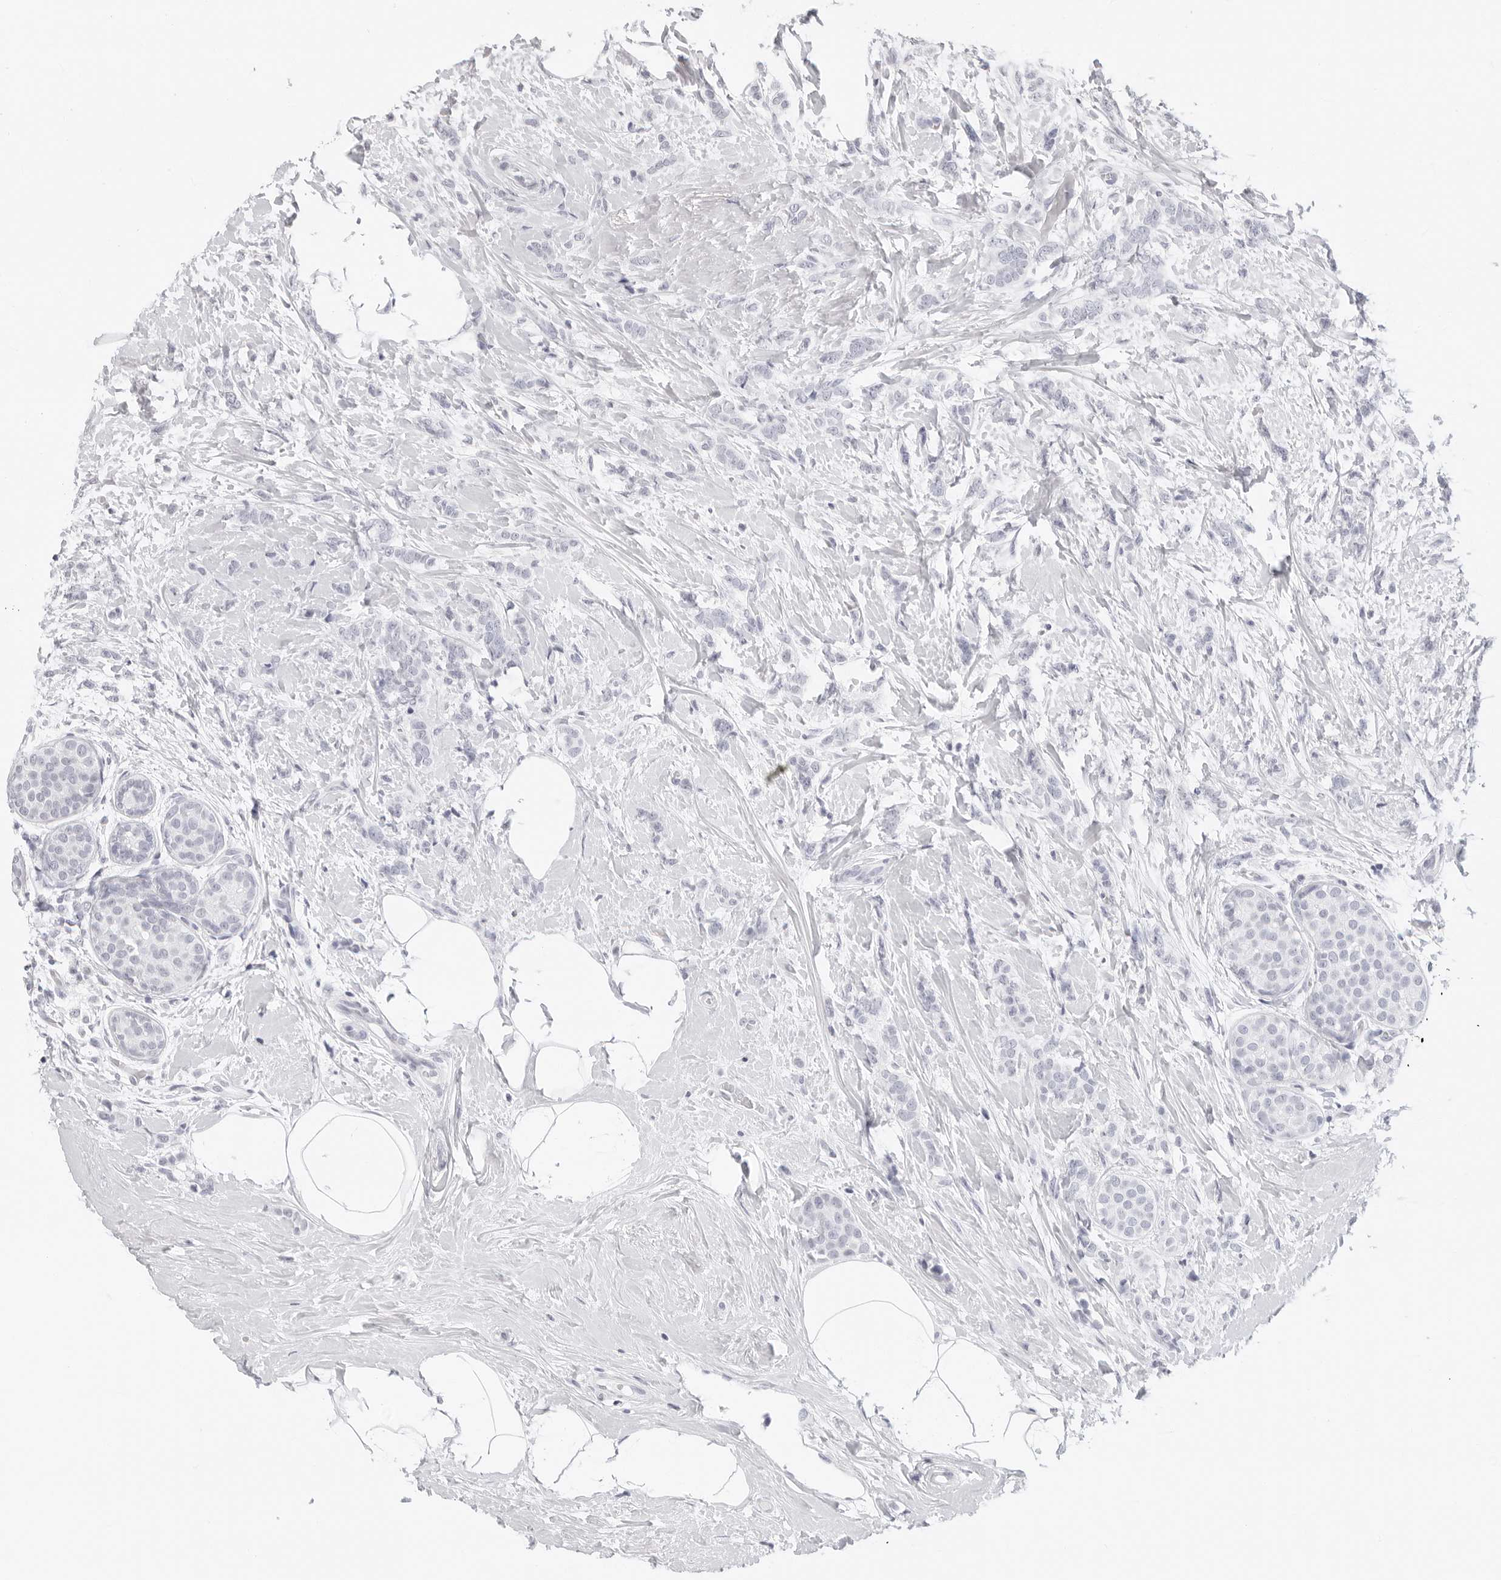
{"staining": {"intensity": "negative", "quantity": "none", "location": "none"}, "tissue": "breast cancer", "cell_type": "Tumor cells", "image_type": "cancer", "snomed": [{"axis": "morphology", "description": "Lobular carcinoma, in situ"}, {"axis": "morphology", "description": "Lobular carcinoma"}, {"axis": "topography", "description": "Breast"}], "caption": "Breast cancer (lobular carcinoma in situ) stained for a protein using immunohistochemistry (IHC) displays no positivity tumor cells.", "gene": "AGMAT", "patient": {"sex": "female", "age": 41}}